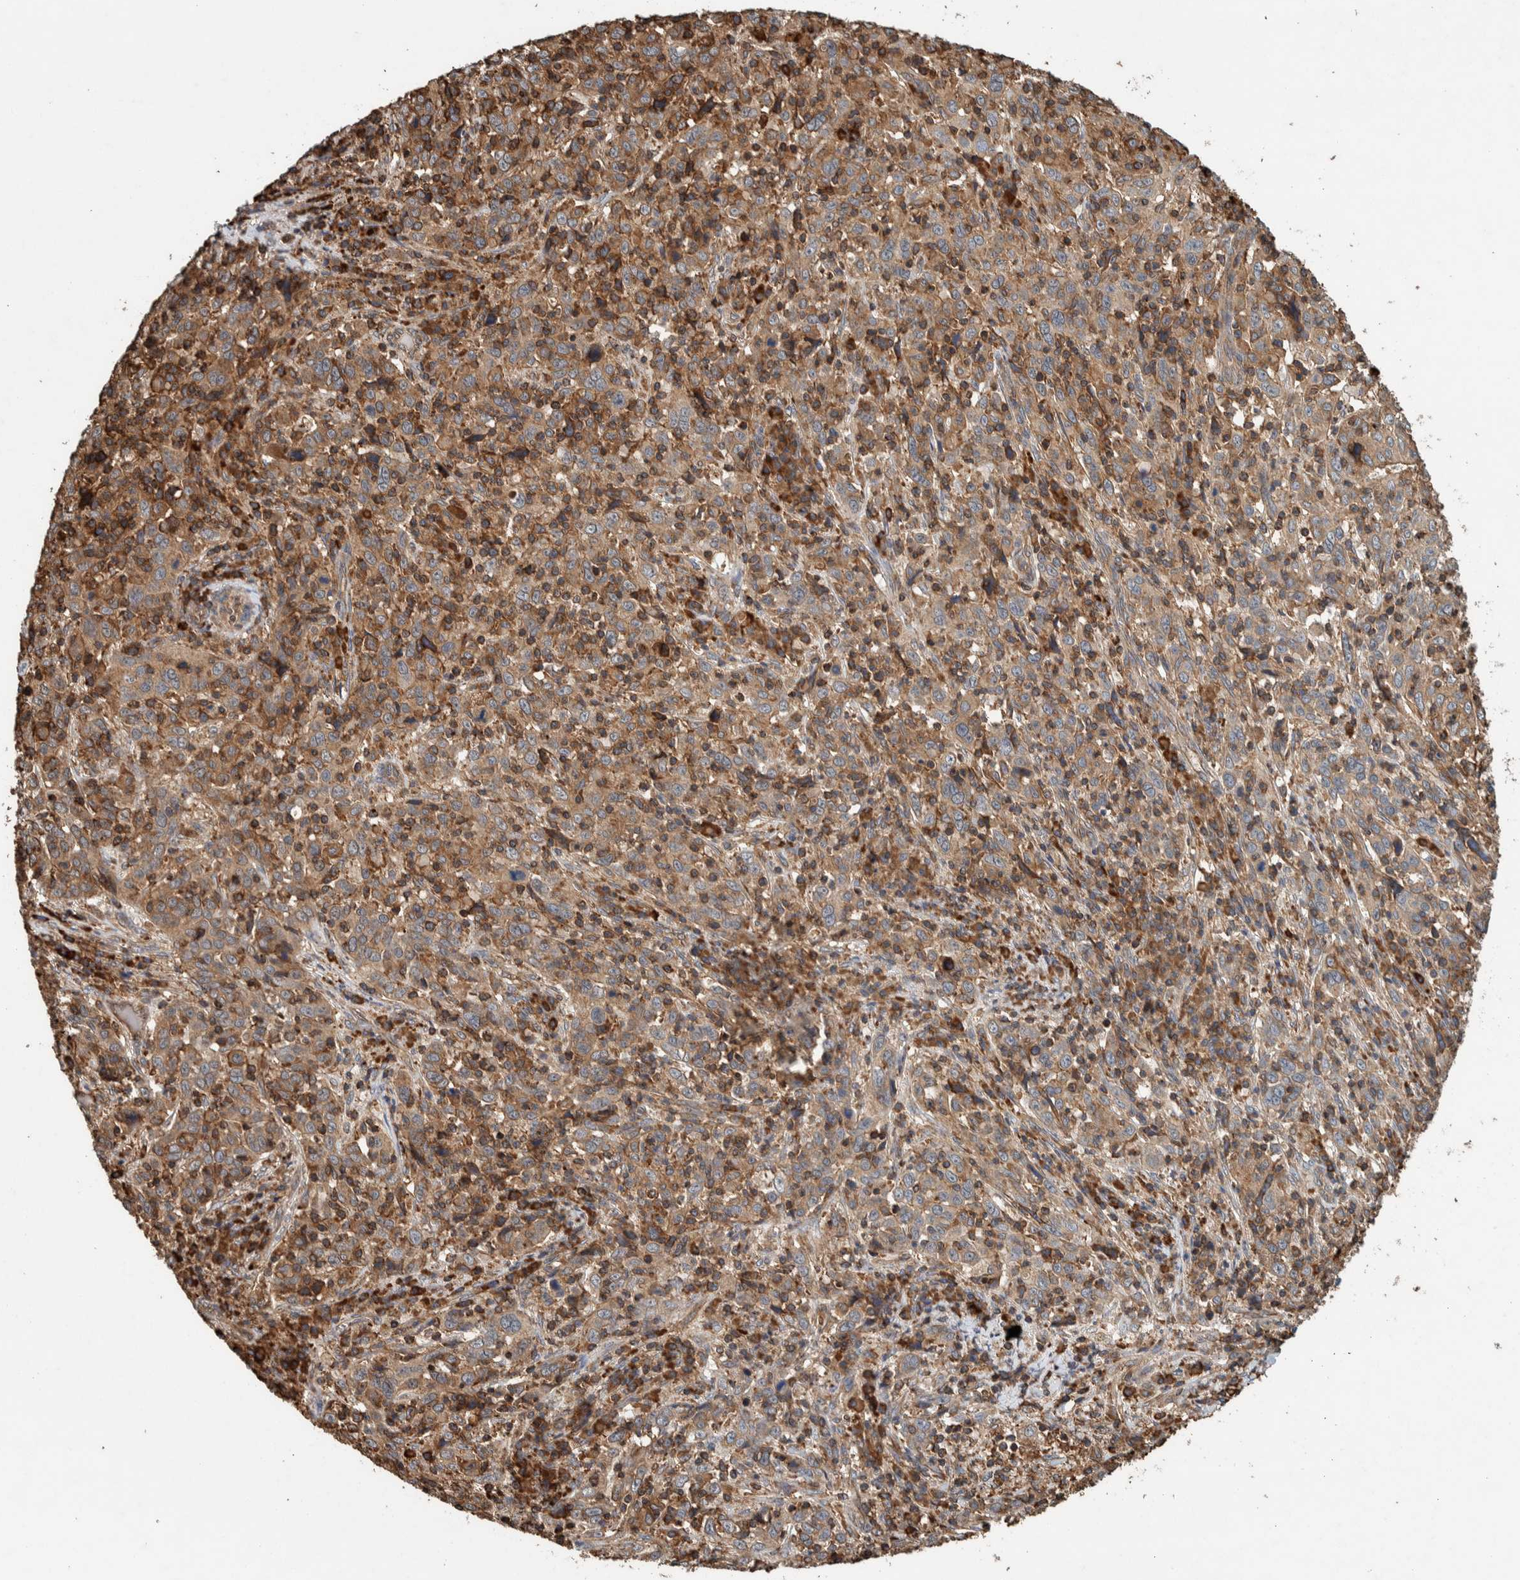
{"staining": {"intensity": "moderate", "quantity": ">75%", "location": "cytoplasmic/membranous"}, "tissue": "cervical cancer", "cell_type": "Tumor cells", "image_type": "cancer", "snomed": [{"axis": "morphology", "description": "Squamous cell carcinoma, NOS"}, {"axis": "topography", "description": "Cervix"}], "caption": "DAB (3,3'-diaminobenzidine) immunohistochemical staining of cervical squamous cell carcinoma reveals moderate cytoplasmic/membranous protein expression in approximately >75% of tumor cells. Ihc stains the protein of interest in brown and the nuclei are stained blue.", "gene": "PLA2G3", "patient": {"sex": "female", "age": 46}}